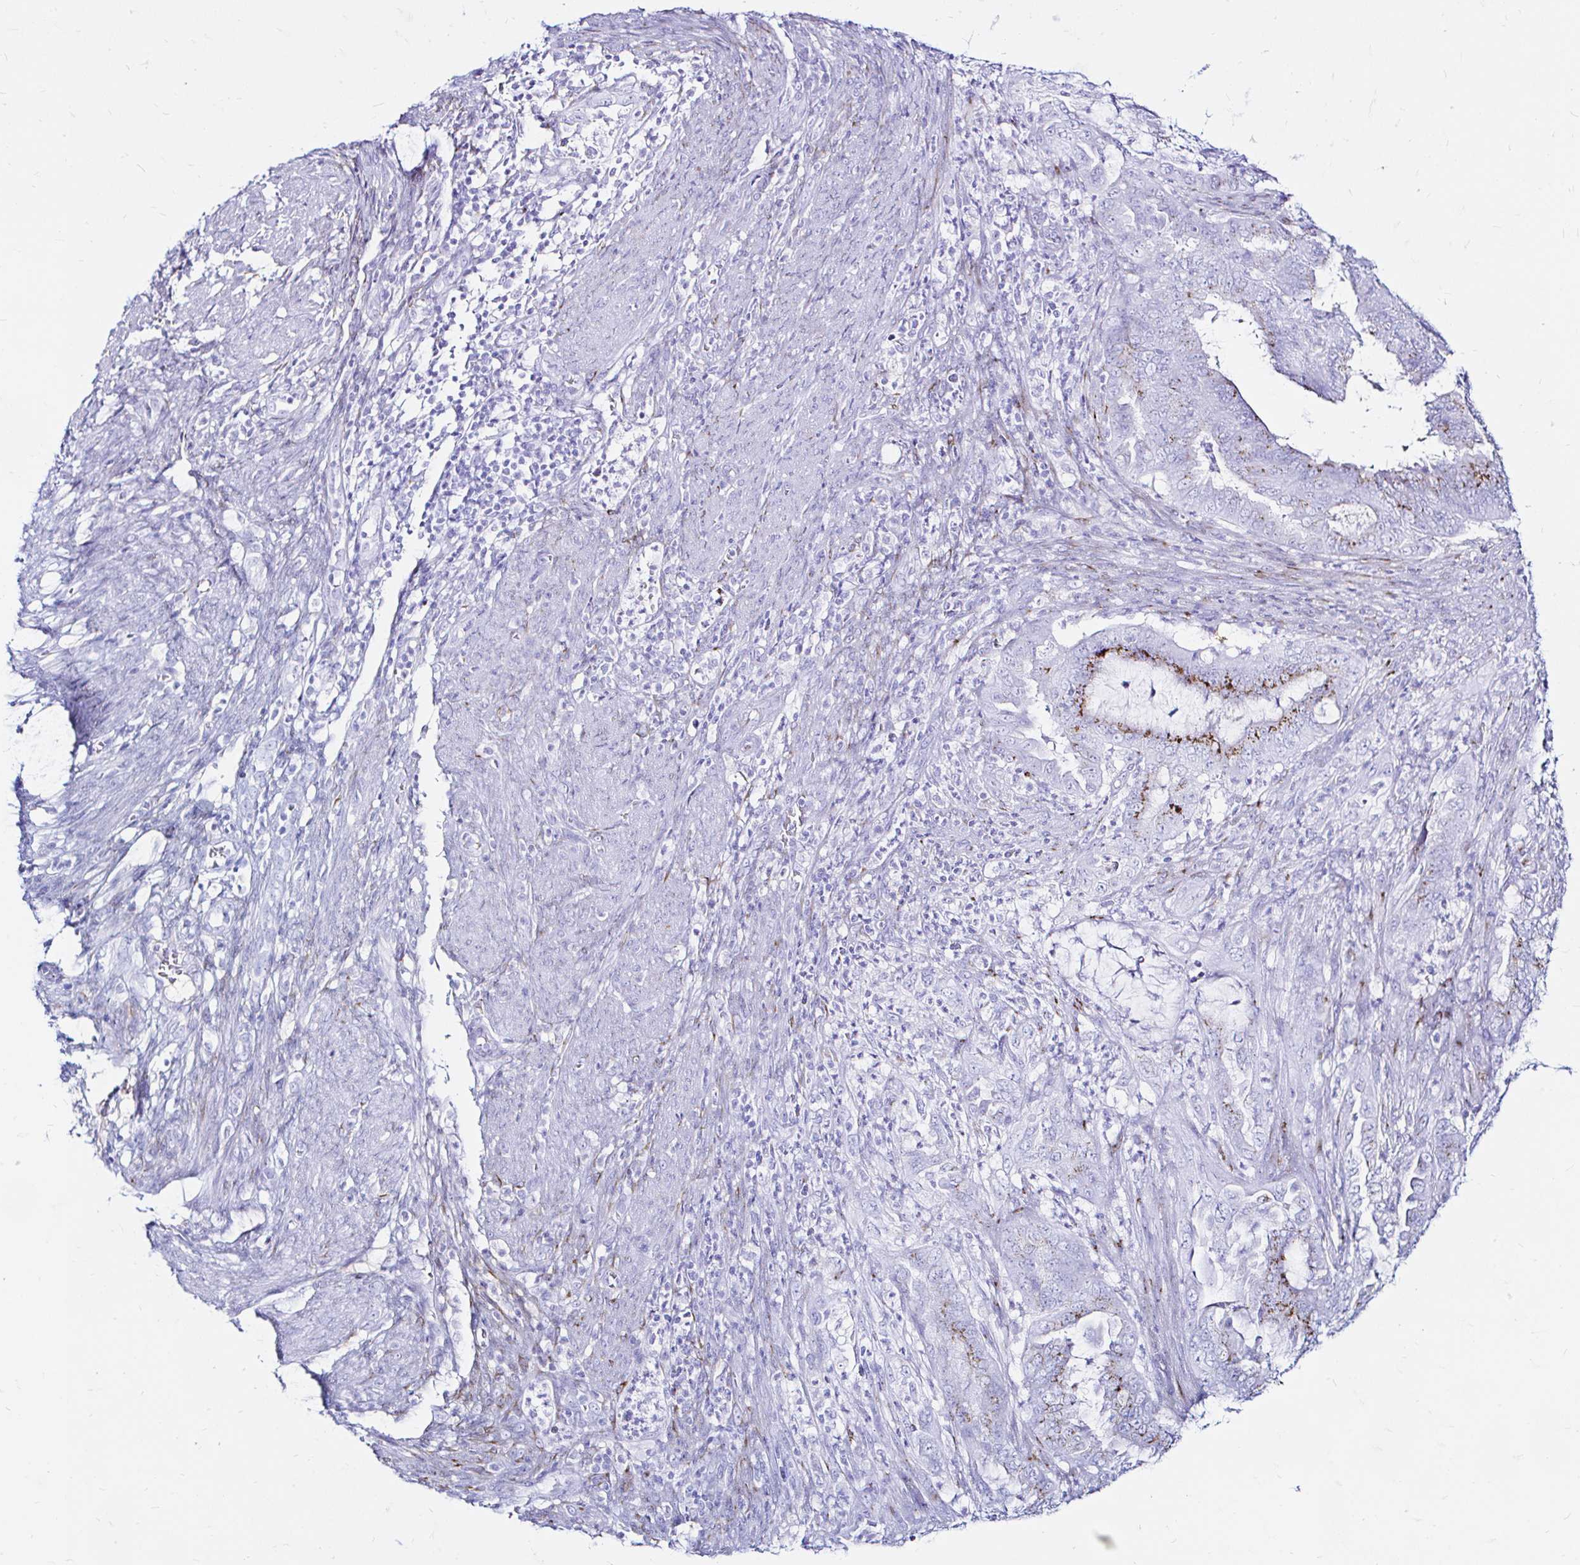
{"staining": {"intensity": "moderate", "quantity": "<25%", "location": "cytoplasmic/membranous"}, "tissue": "endometrial cancer", "cell_type": "Tumor cells", "image_type": "cancer", "snomed": [{"axis": "morphology", "description": "Adenocarcinoma, NOS"}, {"axis": "topography", "description": "Endometrium"}], "caption": "Endometrial cancer stained with a protein marker shows moderate staining in tumor cells.", "gene": "ZNF432", "patient": {"sex": "female", "age": 51}}